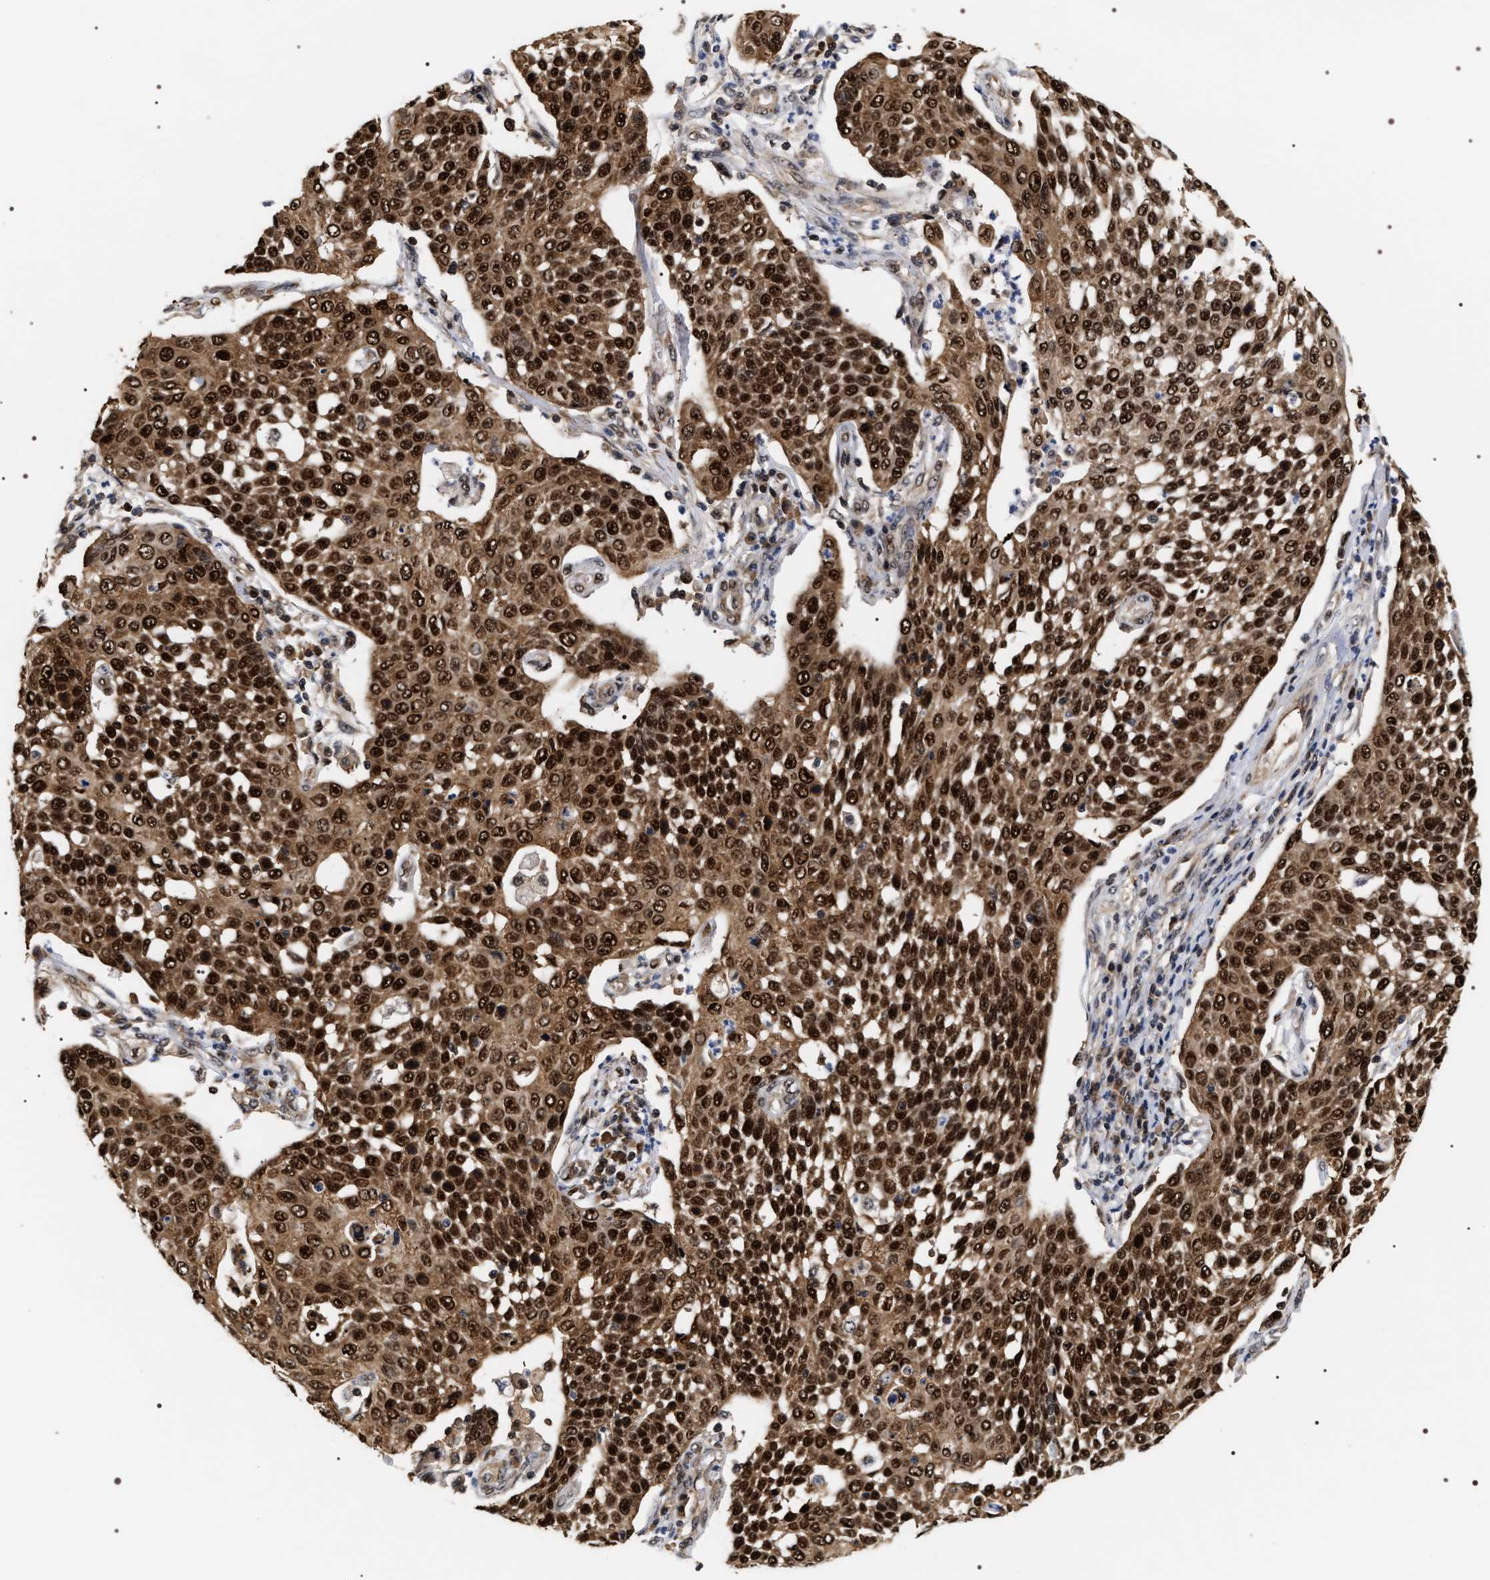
{"staining": {"intensity": "strong", "quantity": ">75%", "location": "cytoplasmic/membranous,nuclear"}, "tissue": "cervical cancer", "cell_type": "Tumor cells", "image_type": "cancer", "snomed": [{"axis": "morphology", "description": "Squamous cell carcinoma, NOS"}, {"axis": "topography", "description": "Cervix"}], "caption": "DAB immunohistochemical staining of cervical squamous cell carcinoma reveals strong cytoplasmic/membranous and nuclear protein positivity in about >75% of tumor cells.", "gene": "BAG6", "patient": {"sex": "female", "age": 34}}